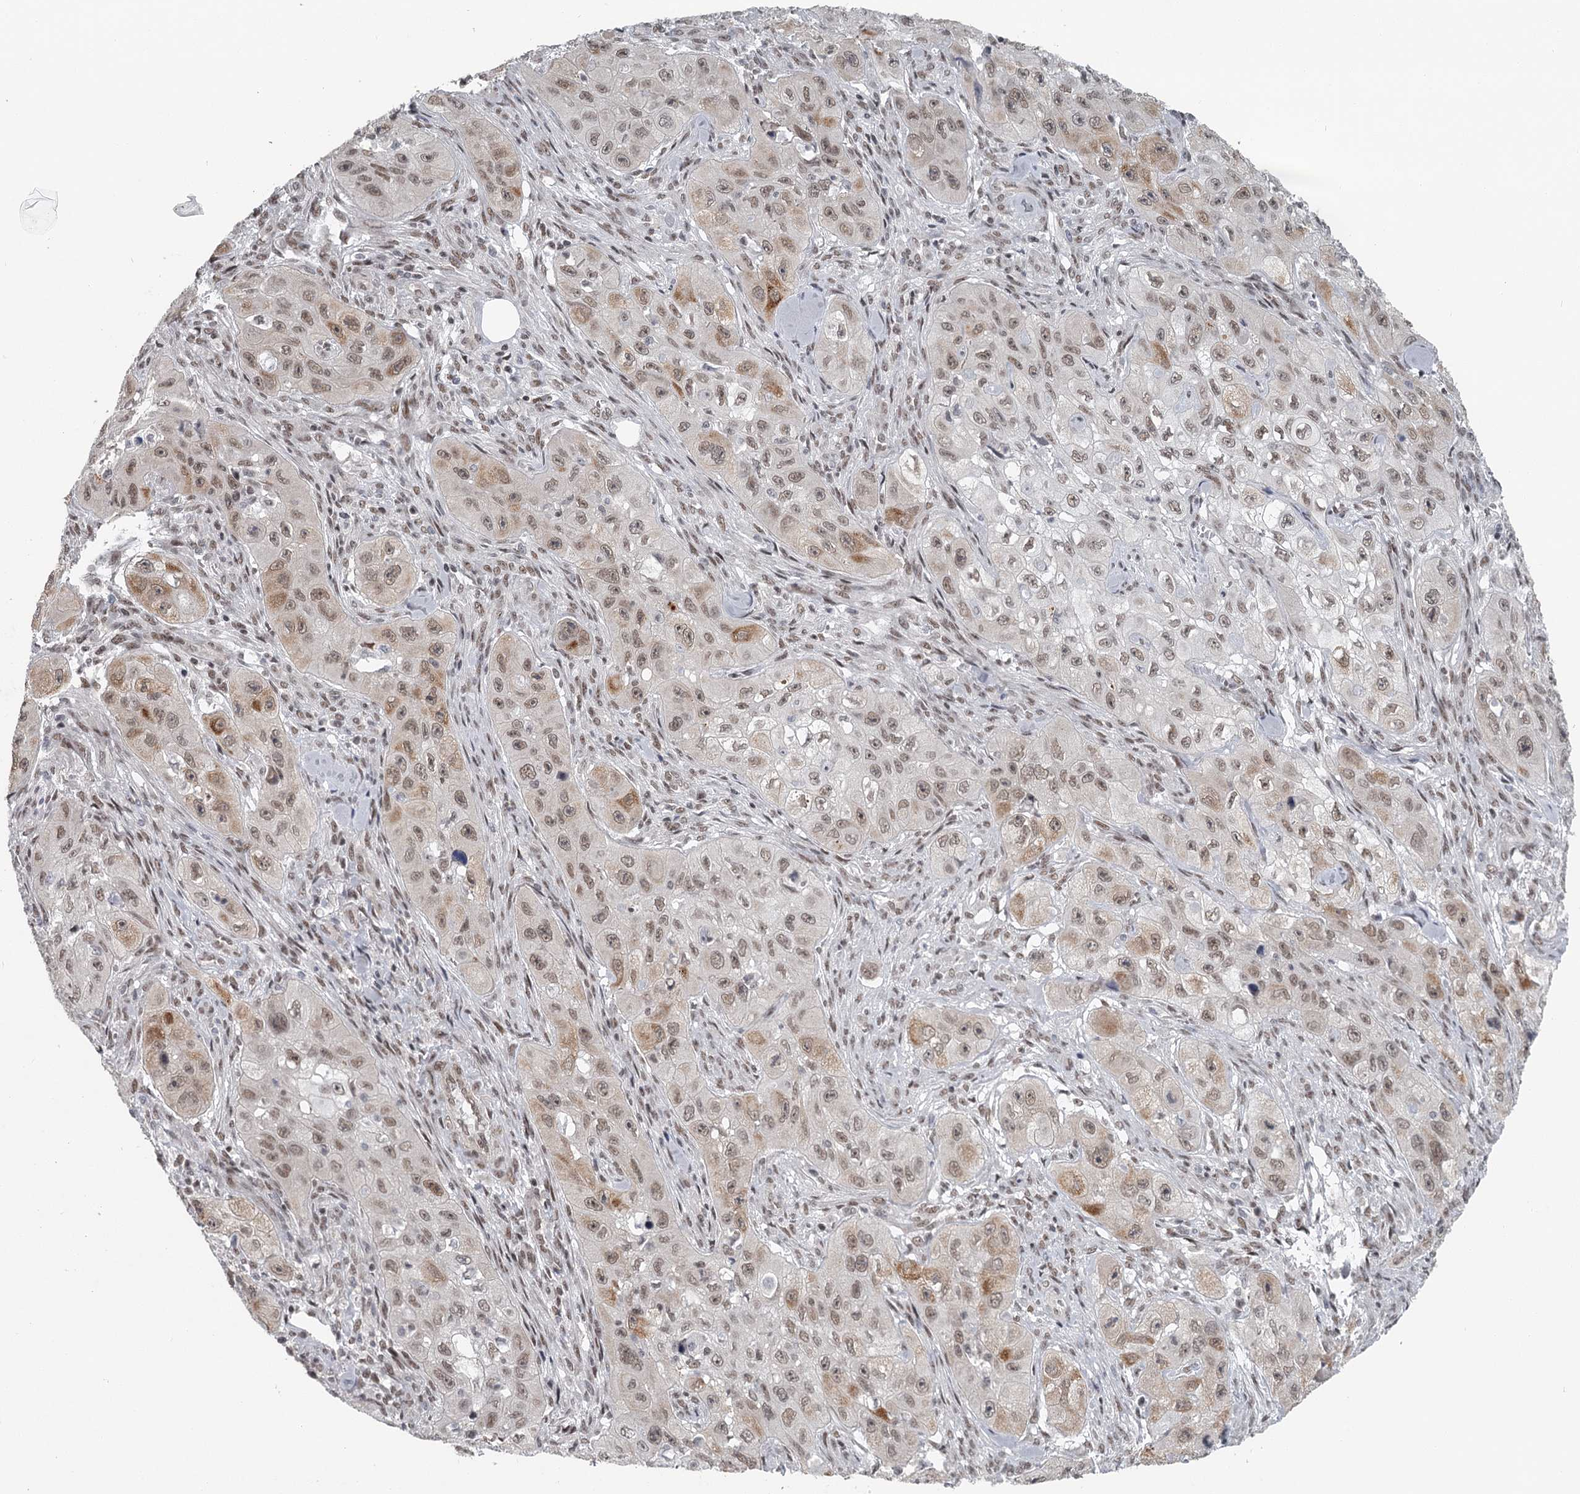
{"staining": {"intensity": "moderate", "quantity": ">75%", "location": "nuclear"}, "tissue": "skin cancer", "cell_type": "Tumor cells", "image_type": "cancer", "snomed": [{"axis": "morphology", "description": "Squamous cell carcinoma, NOS"}, {"axis": "topography", "description": "Skin"}, {"axis": "topography", "description": "Subcutis"}], "caption": "Skin cancer stained for a protein exhibits moderate nuclear positivity in tumor cells. (IHC, brightfield microscopy, high magnification).", "gene": "FAM13C", "patient": {"sex": "male", "age": 73}}